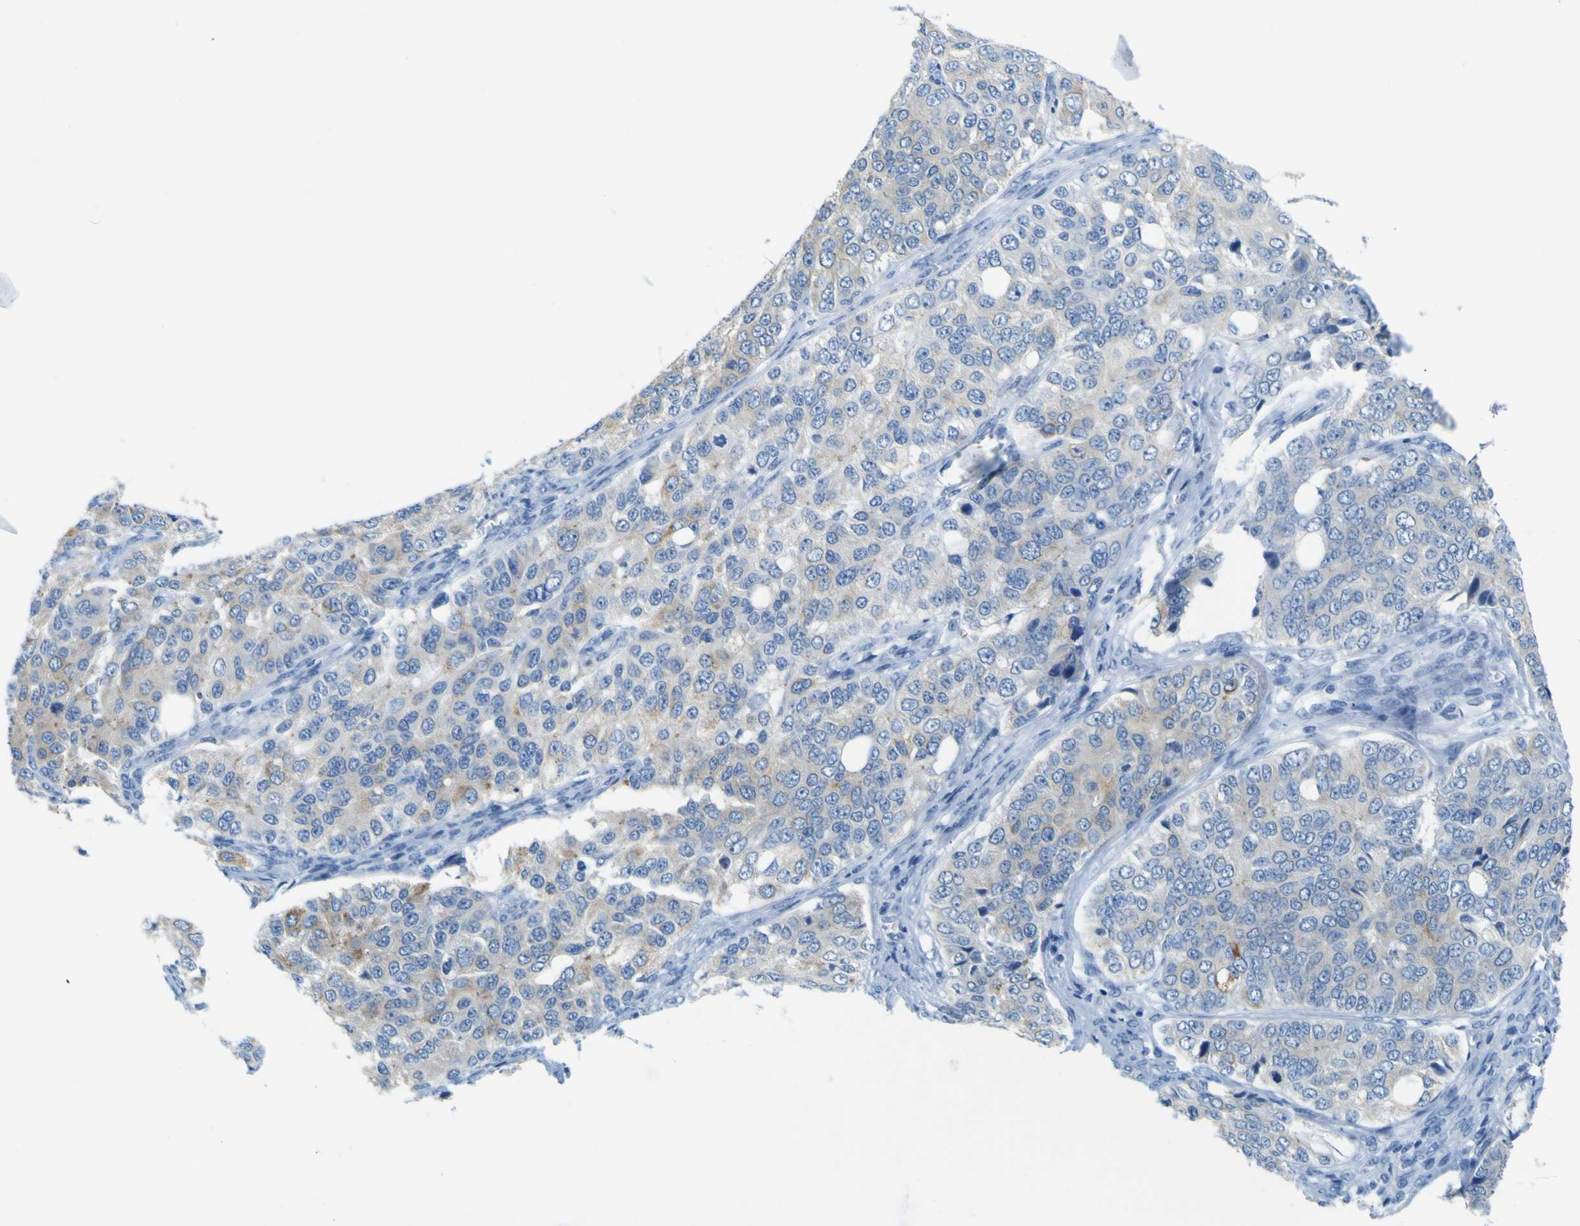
{"staining": {"intensity": "weak", "quantity": "<25%", "location": "cytoplasmic/membranous"}, "tissue": "ovarian cancer", "cell_type": "Tumor cells", "image_type": "cancer", "snomed": [{"axis": "morphology", "description": "Carcinoma, endometroid"}, {"axis": "topography", "description": "Ovary"}], "caption": "High power microscopy photomicrograph of an immunohistochemistry (IHC) micrograph of ovarian cancer (endometroid carcinoma), revealing no significant staining in tumor cells. Brightfield microscopy of IHC stained with DAB (brown) and hematoxylin (blue), captured at high magnification.", "gene": "ACSL1", "patient": {"sex": "female", "age": 51}}